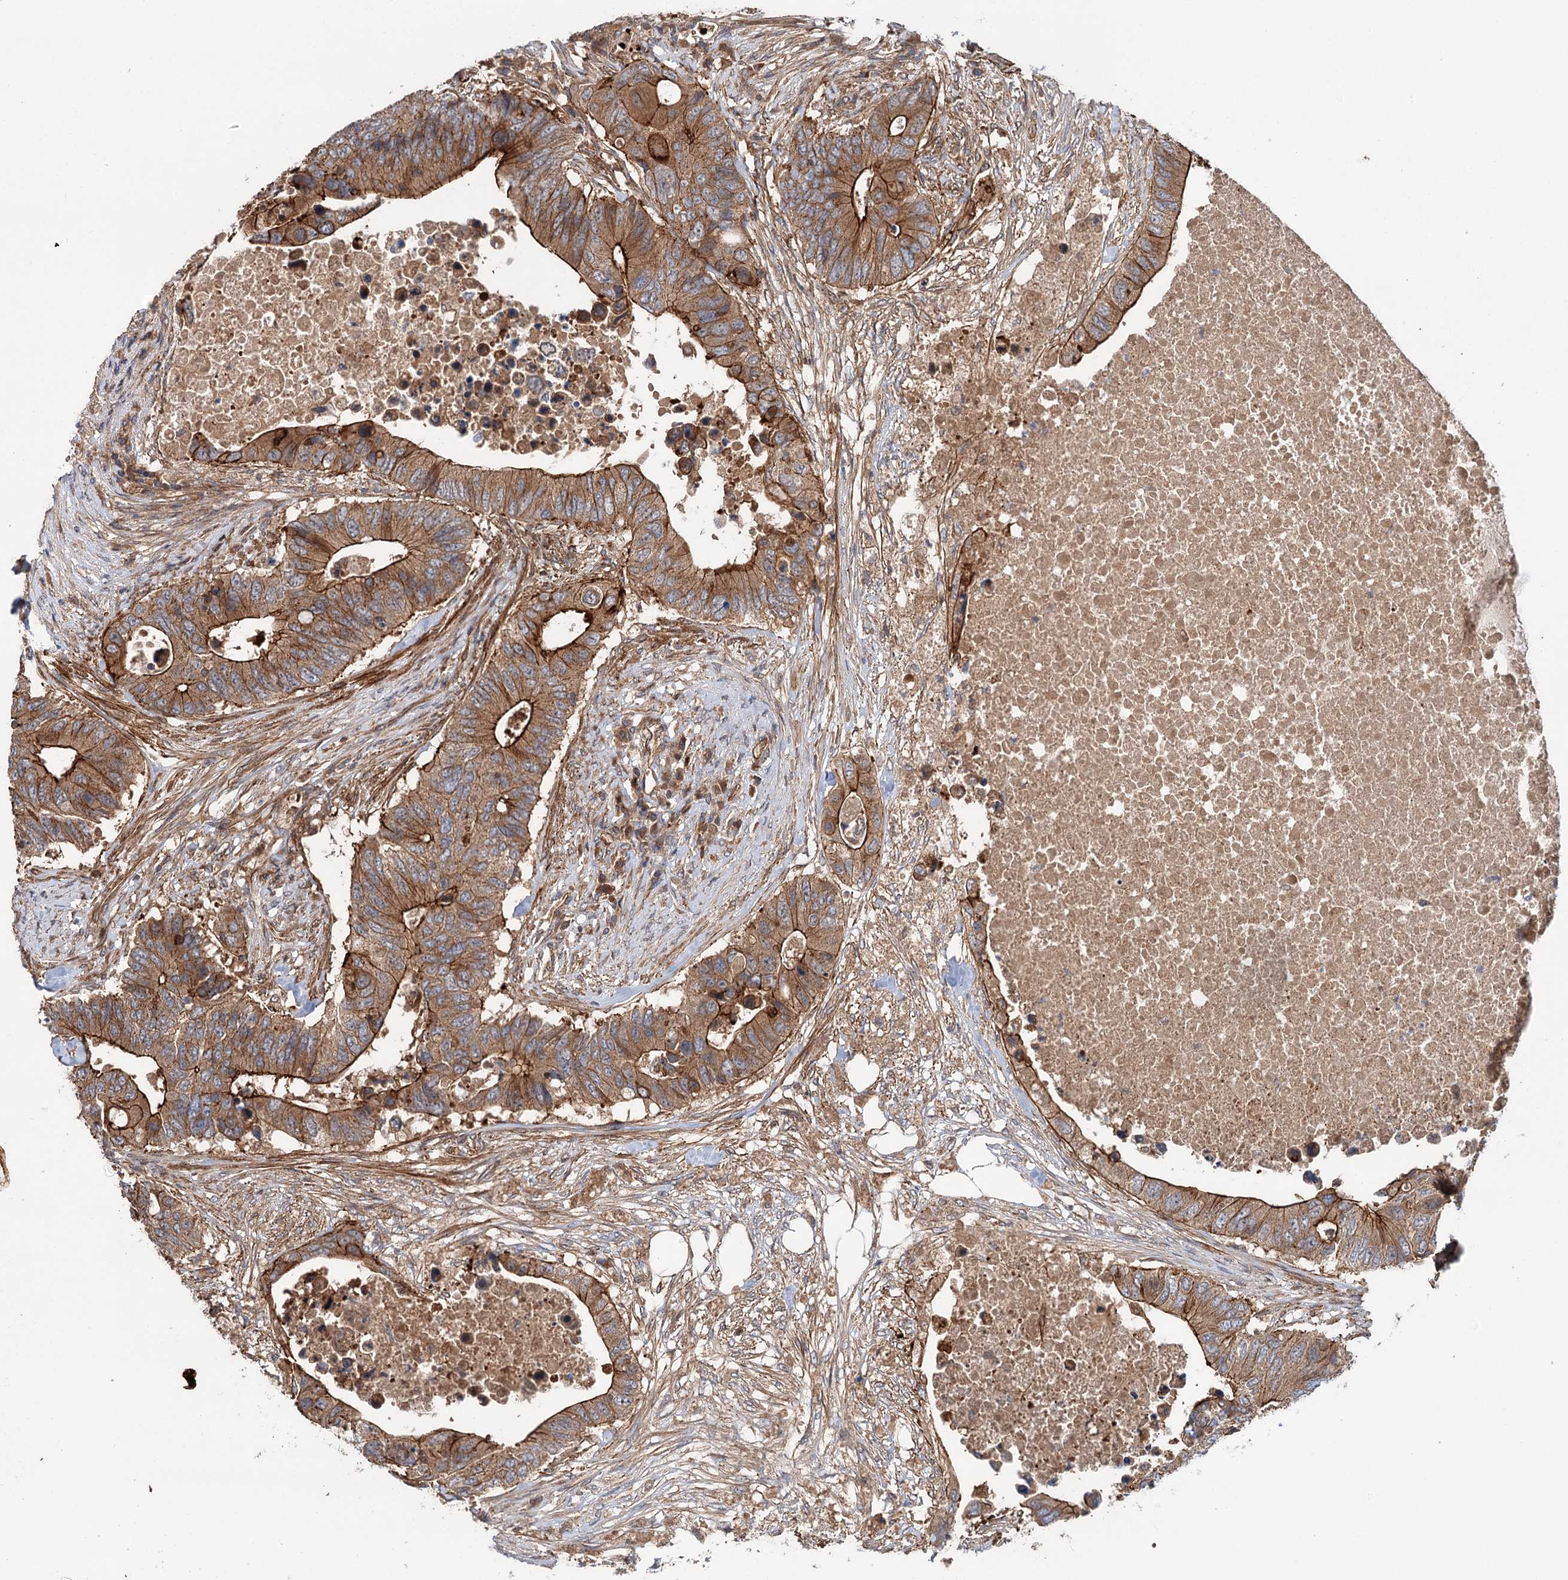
{"staining": {"intensity": "strong", "quantity": ">75%", "location": "cytoplasmic/membranous"}, "tissue": "colorectal cancer", "cell_type": "Tumor cells", "image_type": "cancer", "snomed": [{"axis": "morphology", "description": "Adenocarcinoma, NOS"}, {"axis": "topography", "description": "Colon"}], "caption": "Colorectal cancer (adenocarcinoma) stained with immunohistochemistry demonstrates strong cytoplasmic/membranous positivity in about >75% of tumor cells.", "gene": "ADGRG4", "patient": {"sex": "male", "age": 71}}